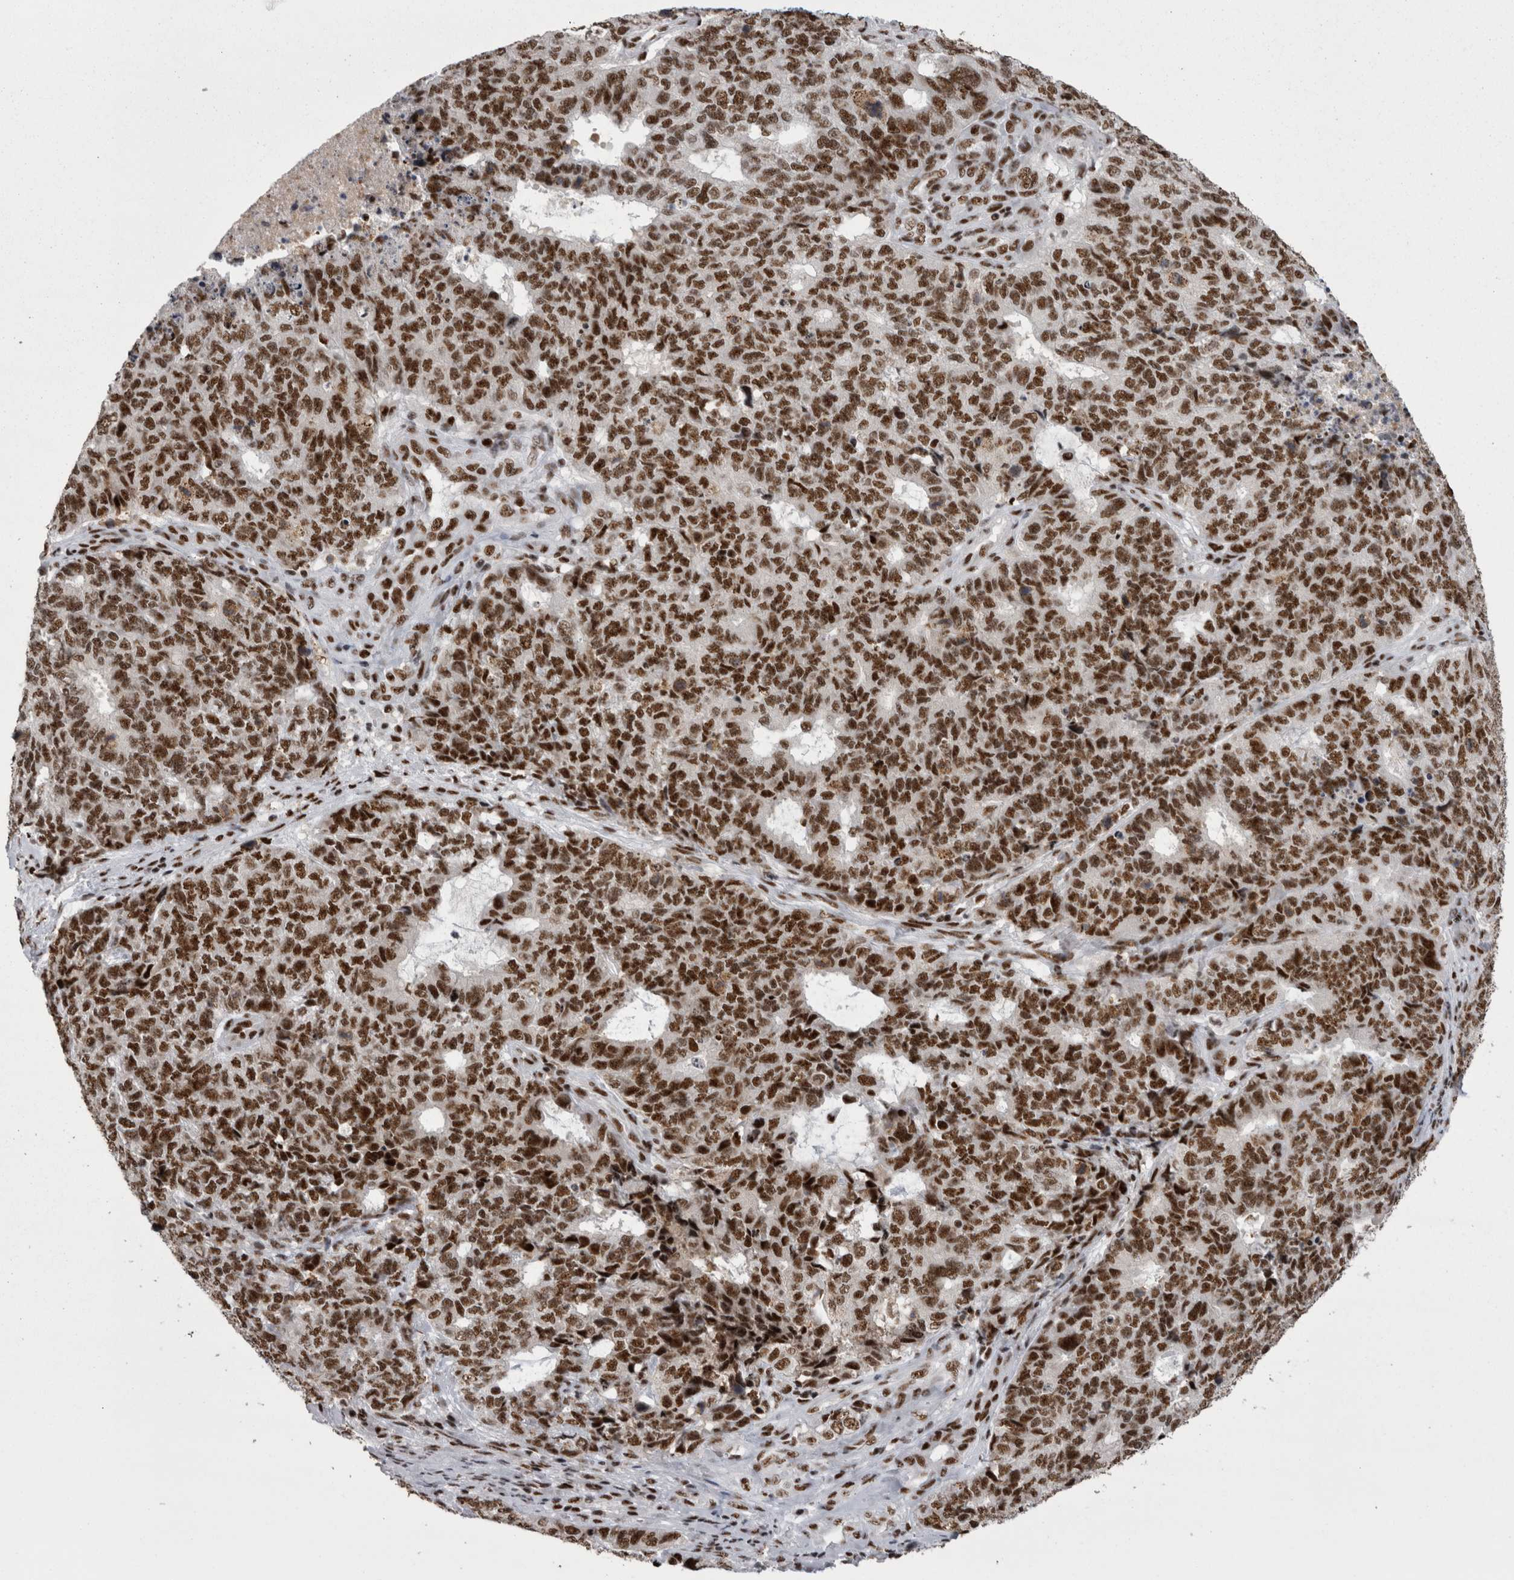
{"staining": {"intensity": "strong", "quantity": ">75%", "location": "nuclear"}, "tissue": "cervical cancer", "cell_type": "Tumor cells", "image_type": "cancer", "snomed": [{"axis": "morphology", "description": "Squamous cell carcinoma, NOS"}, {"axis": "topography", "description": "Cervix"}], "caption": "Immunohistochemistry (IHC) (DAB) staining of cervical cancer reveals strong nuclear protein staining in about >75% of tumor cells.", "gene": "SNRNP40", "patient": {"sex": "female", "age": 63}}